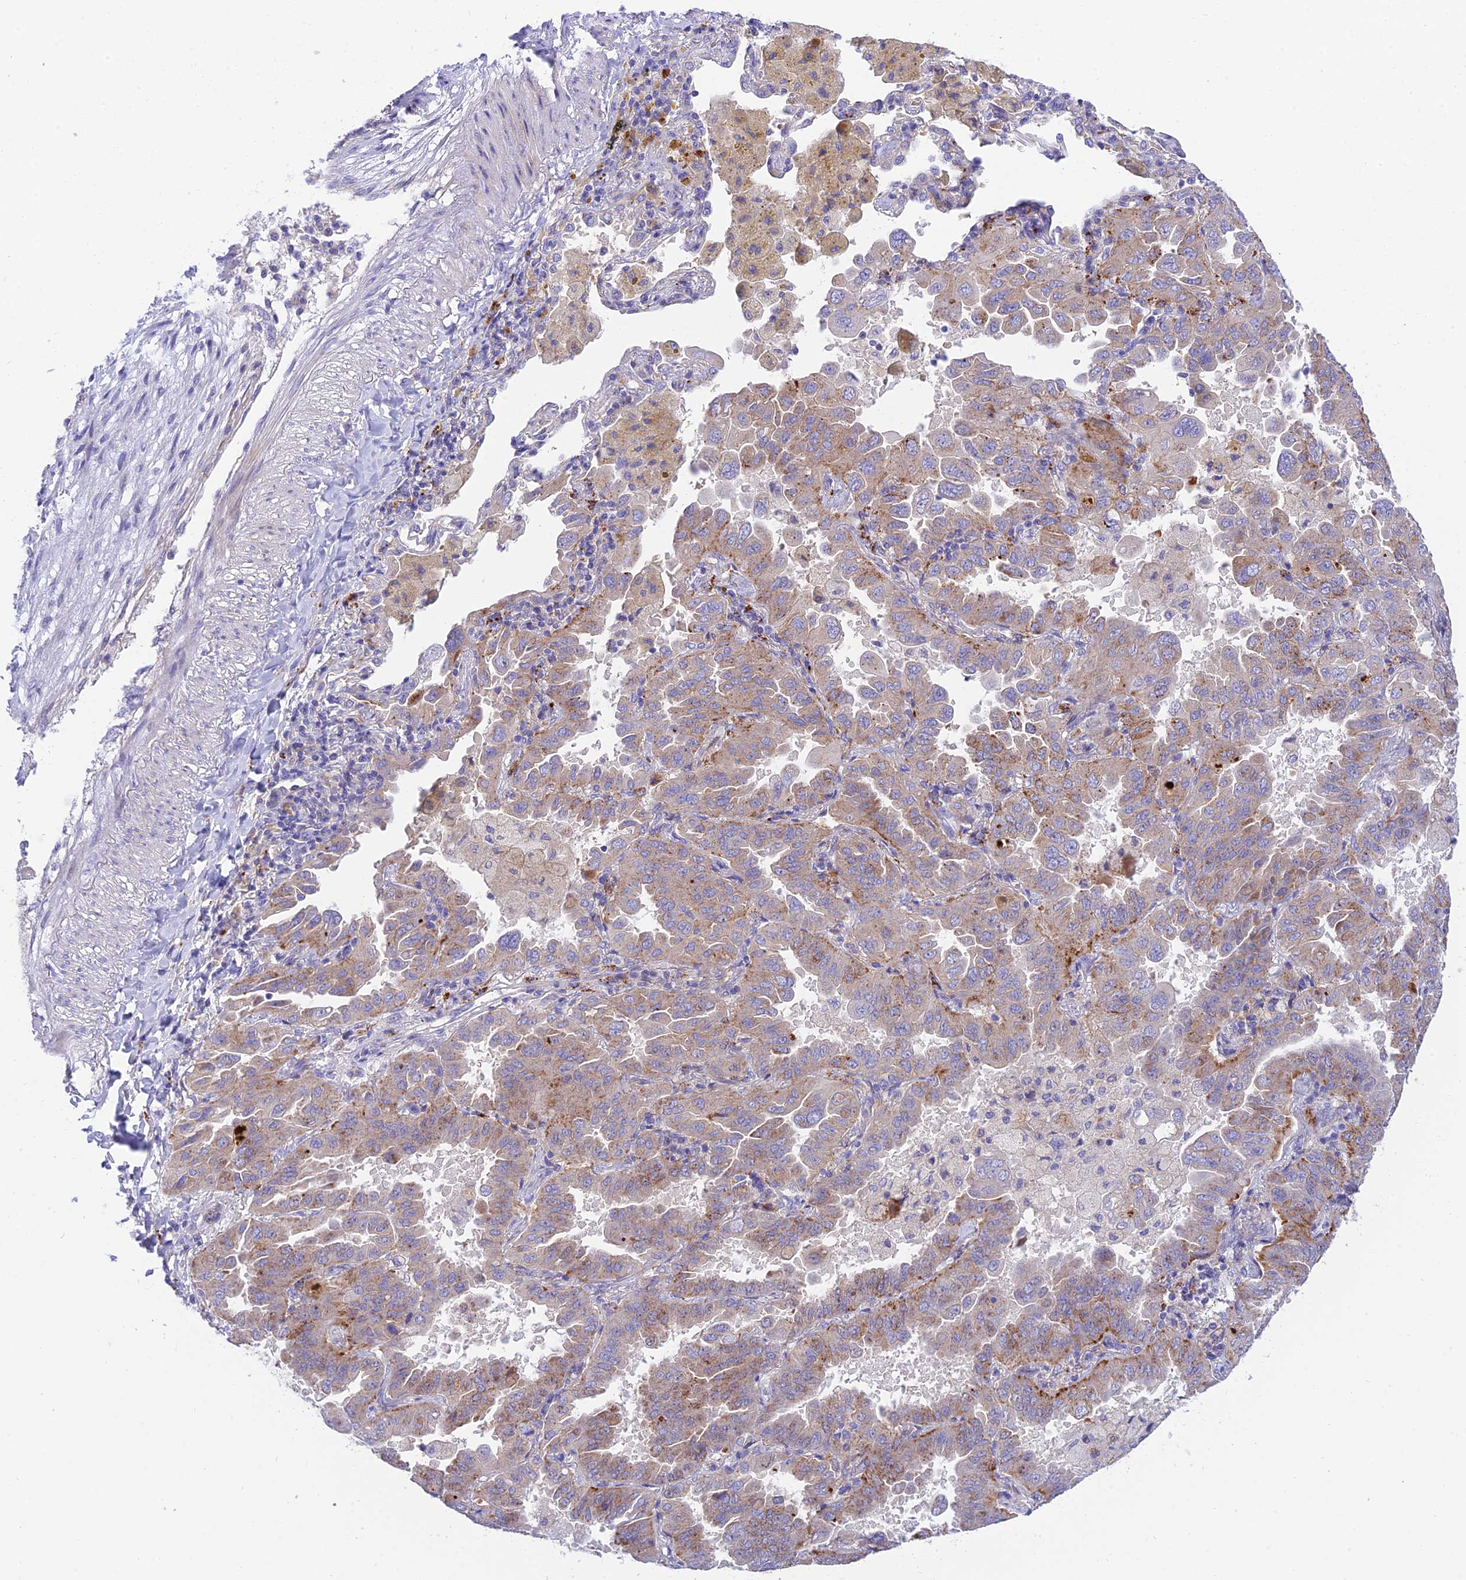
{"staining": {"intensity": "moderate", "quantity": "<25%", "location": "cytoplasmic/membranous"}, "tissue": "lung cancer", "cell_type": "Tumor cells", "image_type": "cancer", "snomed": [{"axis": "morphology", "description": "Adenocarcinoma, NOS"}, {"axis": "topography", "description": "Lung"}], "caption": "Human lung adenocarcinoma stained for a protein (brown) demonstrates moderate cytoplasmic/membranous positive staining in approximately <25% of tumor cells.", "gene": "CCDC157", "patient": {"sex": "male", "age": 64}}